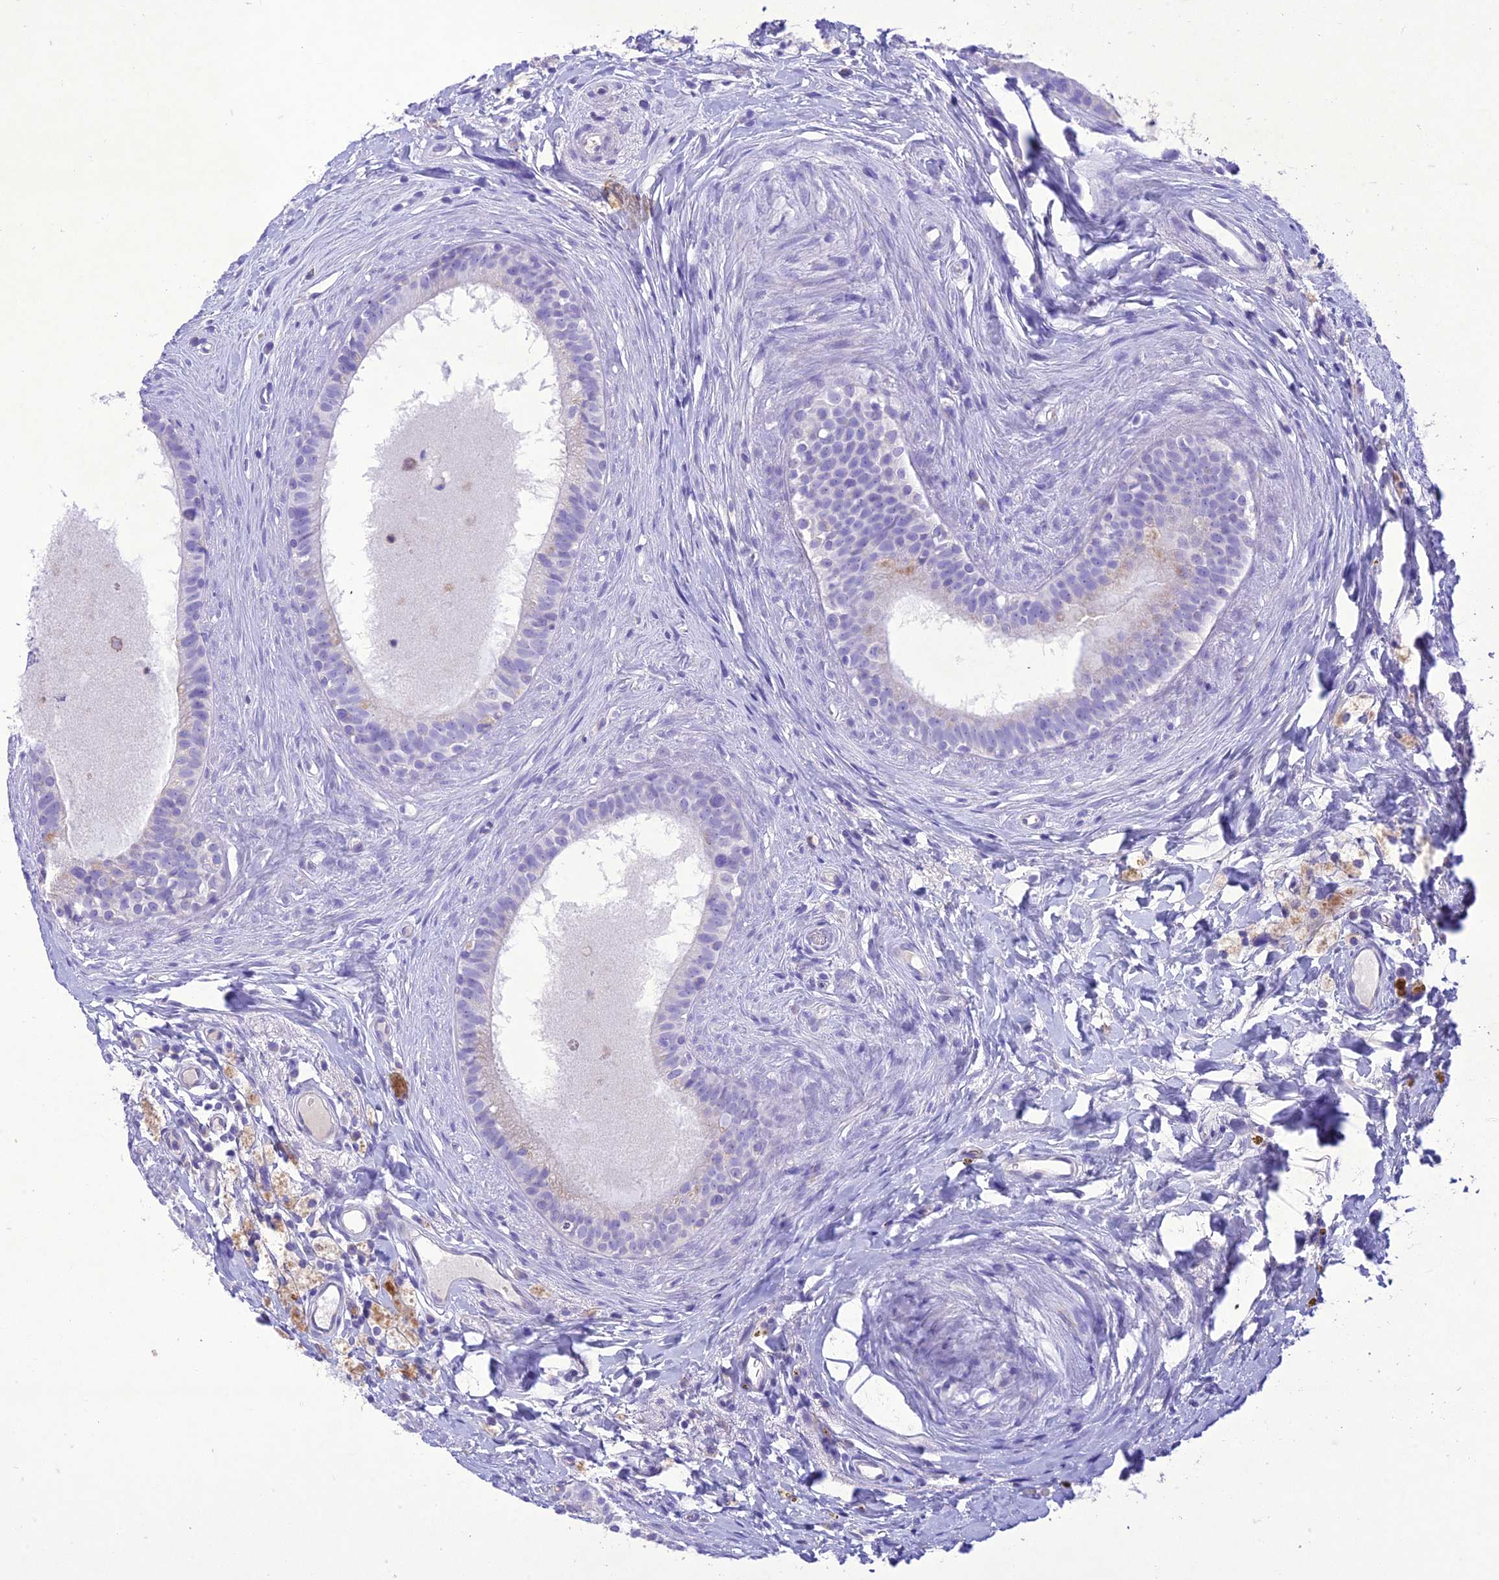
{"staining": {"intensity": "moderate", "quantity": "<25%", "location": "cytoplasmic/membranous"}, "tissue": "epididymis", "cell_type": "Glandular cells", "image_type": "normal", "snomed": [{"axis": "morphology", "description": "Normal tissue, NOS"}, {"axis": "topography", "description": "Epididymis"}], "caption": "A brown stain highlights moderate cytoplasmic/membranous expression of a protein in glandular cells of benign human epididymis. (Stains: DAB (3,3'-diaminobenzidine) in brown, nuclei in blue, Microscopy: brightfield microscopy at high magnification).", "gene": "SLC13A5", "patient": {"sex": "male", "age": 80}}